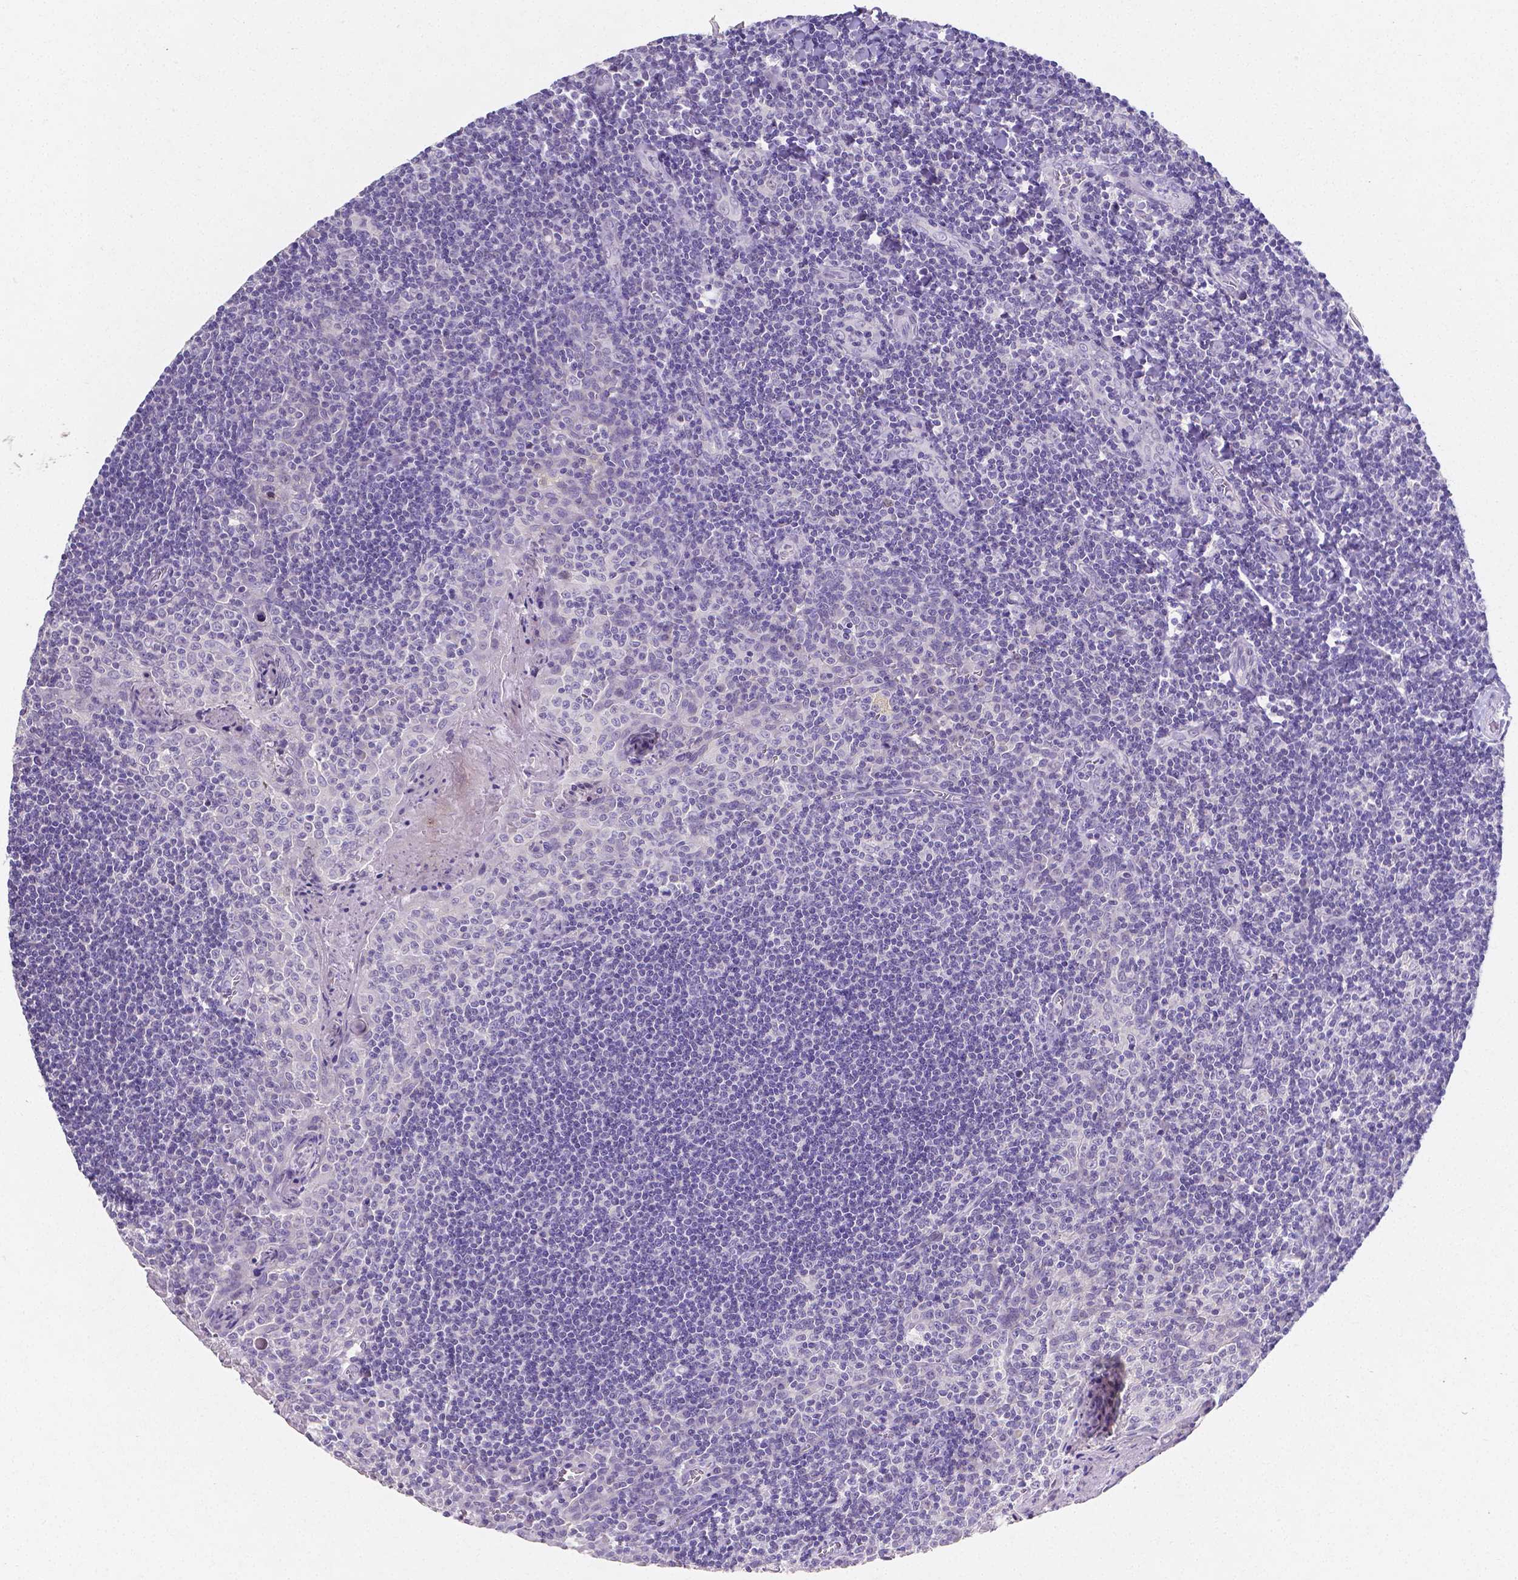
{"staining": {"intensity": "negative", "quantity": "none", "location": "none"}, "tissue": "tonsil", "cell_type": "Germinal center cells", "image_type": "normal", "snomed": [{"axis": "morphology", "description": "Normal tissue, NOS"}, {"axis": "morphology", "description": "Inflammation, NOS"}, {"axis": "topography", "description": "Tonsil"}], "caption": "IHC micrograph of unremarkable tonsil stained for a protein (brown), which displays no expression in germinal center cells. The staining is performed using DAB brown chromogen with nuclei counter-stained in using hematoxylin.", "gene": "SATB2", "patient": {"sex": "female", "age": 31}}